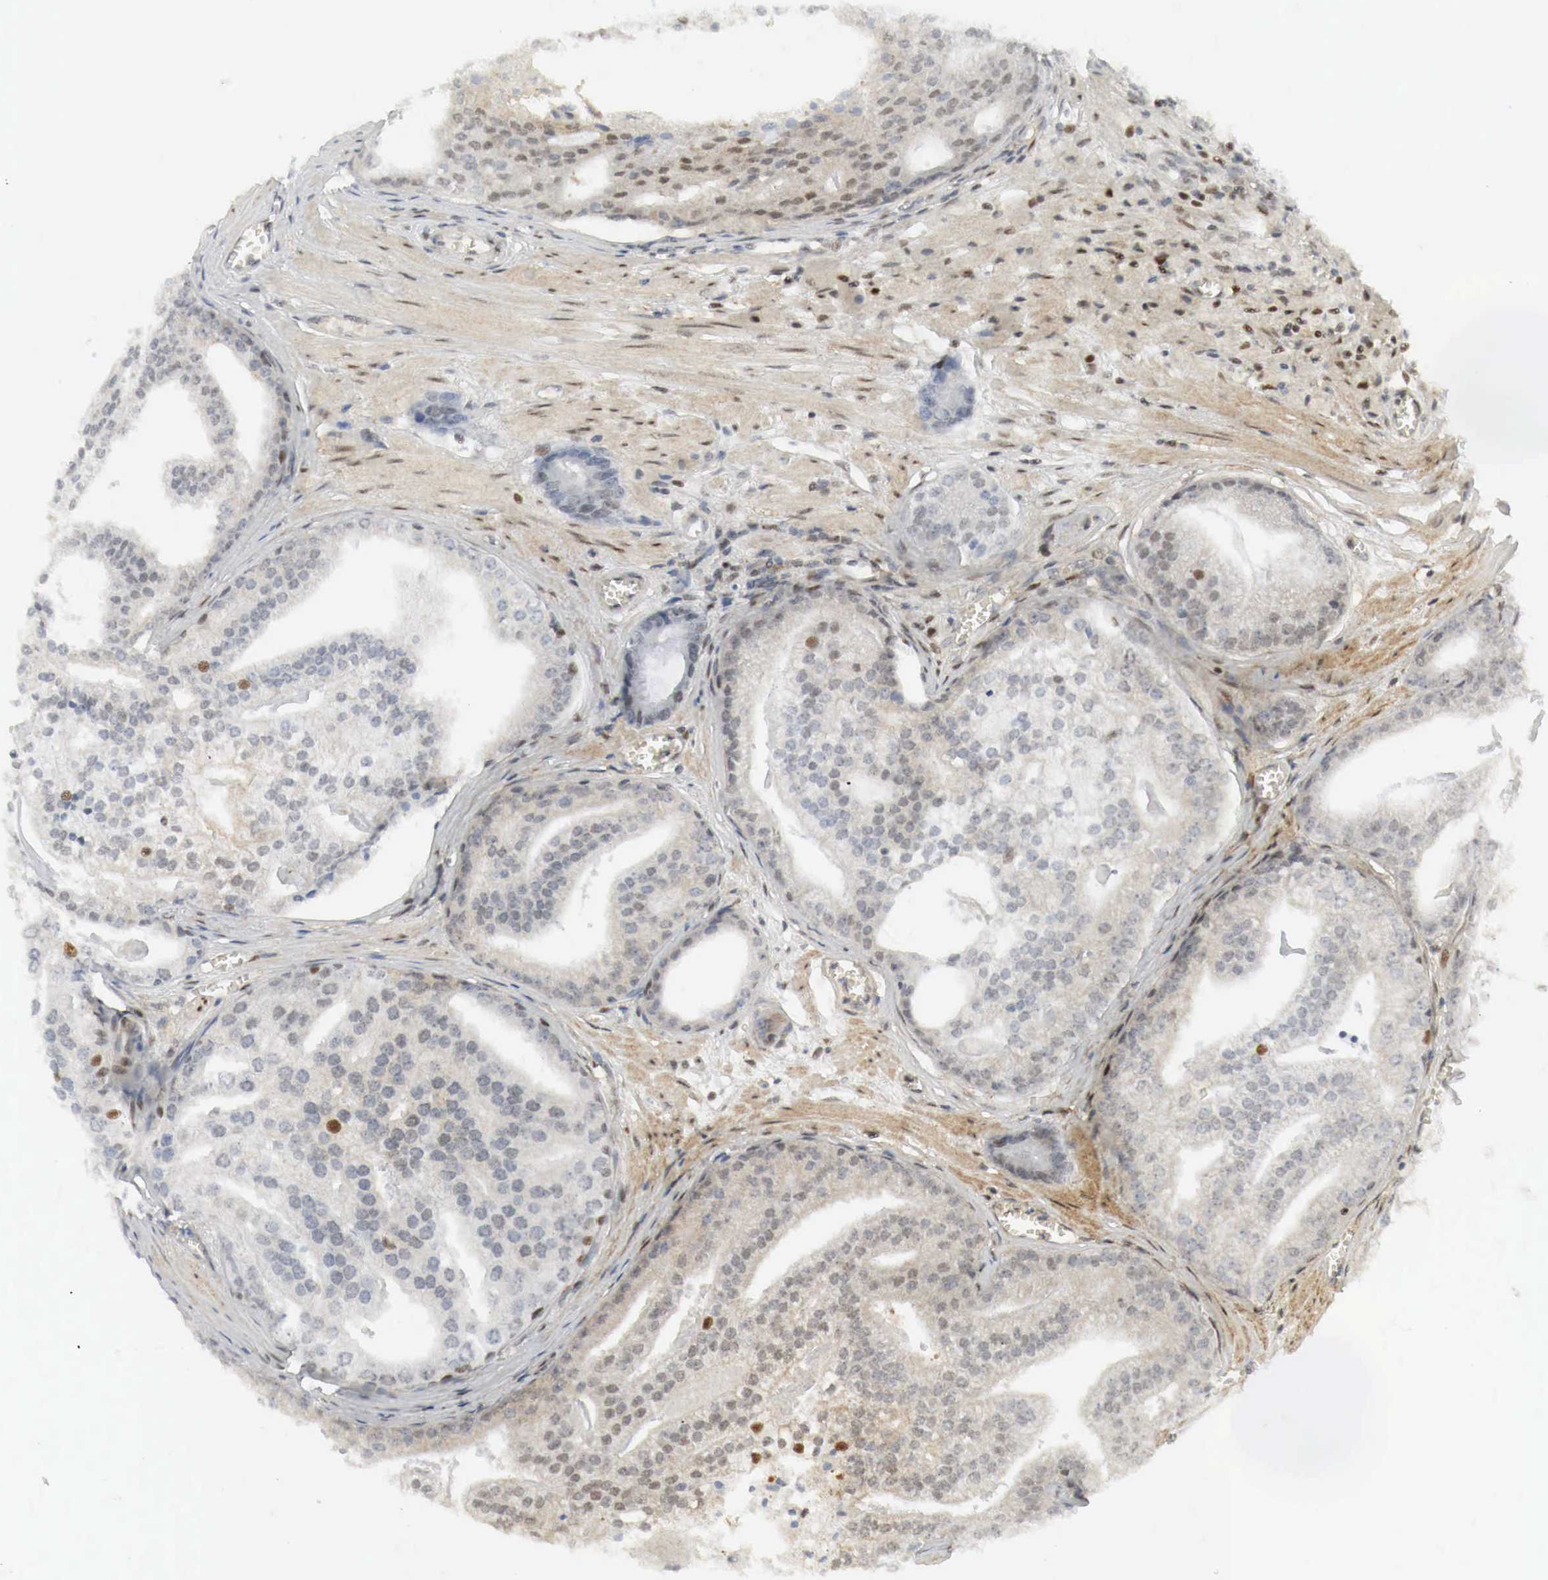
{"staining": {"intensity": "moderate", "quantity": "25%-75%", "location": "cytoplasmic/membranous,nuclear"}, "tissue": "prostate cancer", "cell_type": "Tumor cells", "image_type": "cancer", "snomed": [{"axis": "morphology", "description": "Adenocarcinoma, High grade"}, {"axis": "topography", "description": "Prostate"}], "caption": "Immunohistochemical staining of human adenocarcinoma (high-grade) (prostate) reveals medium levels of moderate cytoplasmic/membranous and nuclear staining in approximately 25%-75% of tumor cells.", "gene": "MYC", "patient": {"sex": "male", "age": 56}}